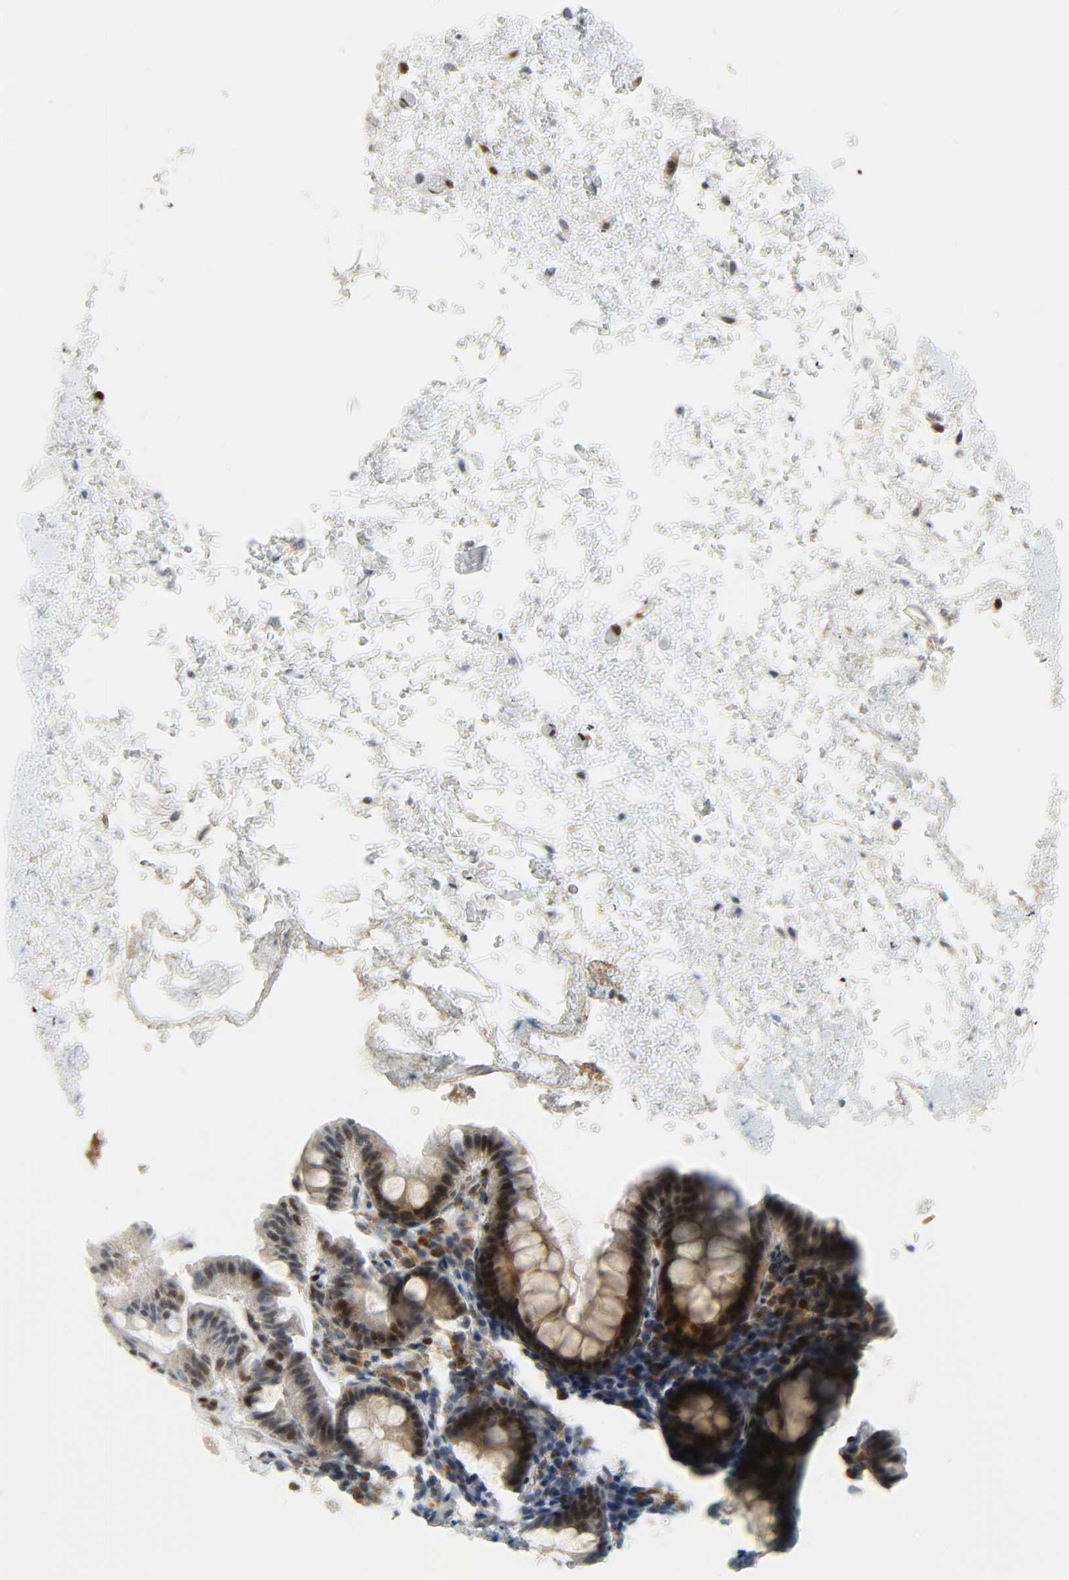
{"staining": {"intensity": "weak", "quantity": "<25%", "location": "nuclear"}, "tissue": "colon", "cell_type": "Glandular cells", "image_type": "normal", "snomed": [{"axis": "morphology", "description": "Normal tissue, NOS"}, {"axis": "topography", "description": "Colon"}], "caption": "IHC of normal colon exhibits no positivity in glandular cells.", "gene": "JUNB", "patient": {"sex": "female", "age": 61}}